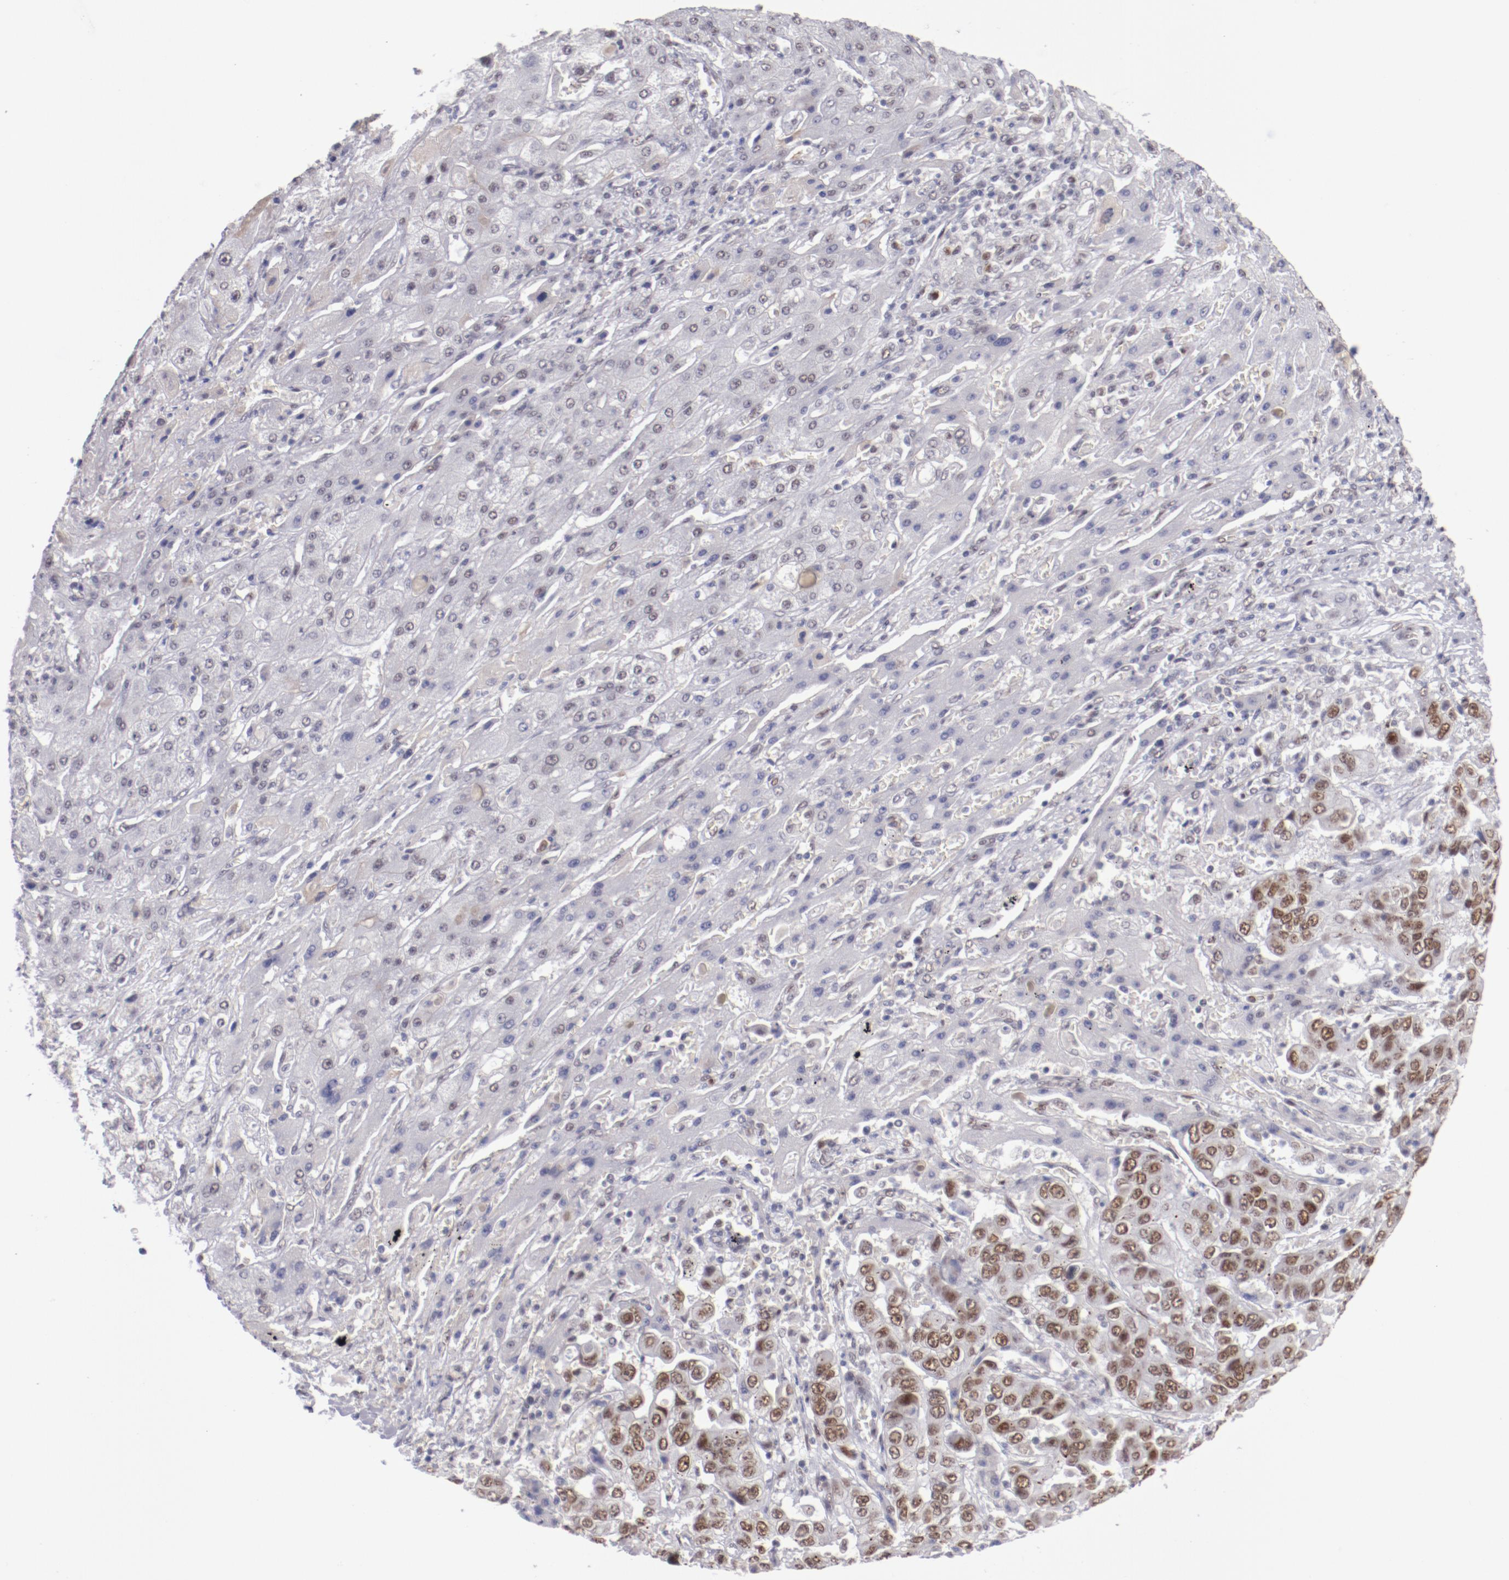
{"staining": {"intensity": "moderate", "quantity": ">75%", "location": "nuclear"}, "tissue": "liver cancer", "cell_type": "Tumor cells", "image_type": "cancer", "snomed": [{"axis": "morphology", "description": "Cholangiocarcinoma"}, {"axis": "topography", "description": "Liver"}], "caption": "IHC (DAB (3,3'-diaminobenzidine)) staining of human liver cancer shows moderate nuclear protein expression in about >75% of tumor cells.", "gene": "TFAP4", "patient": {"sex": "female", "age": 52}}